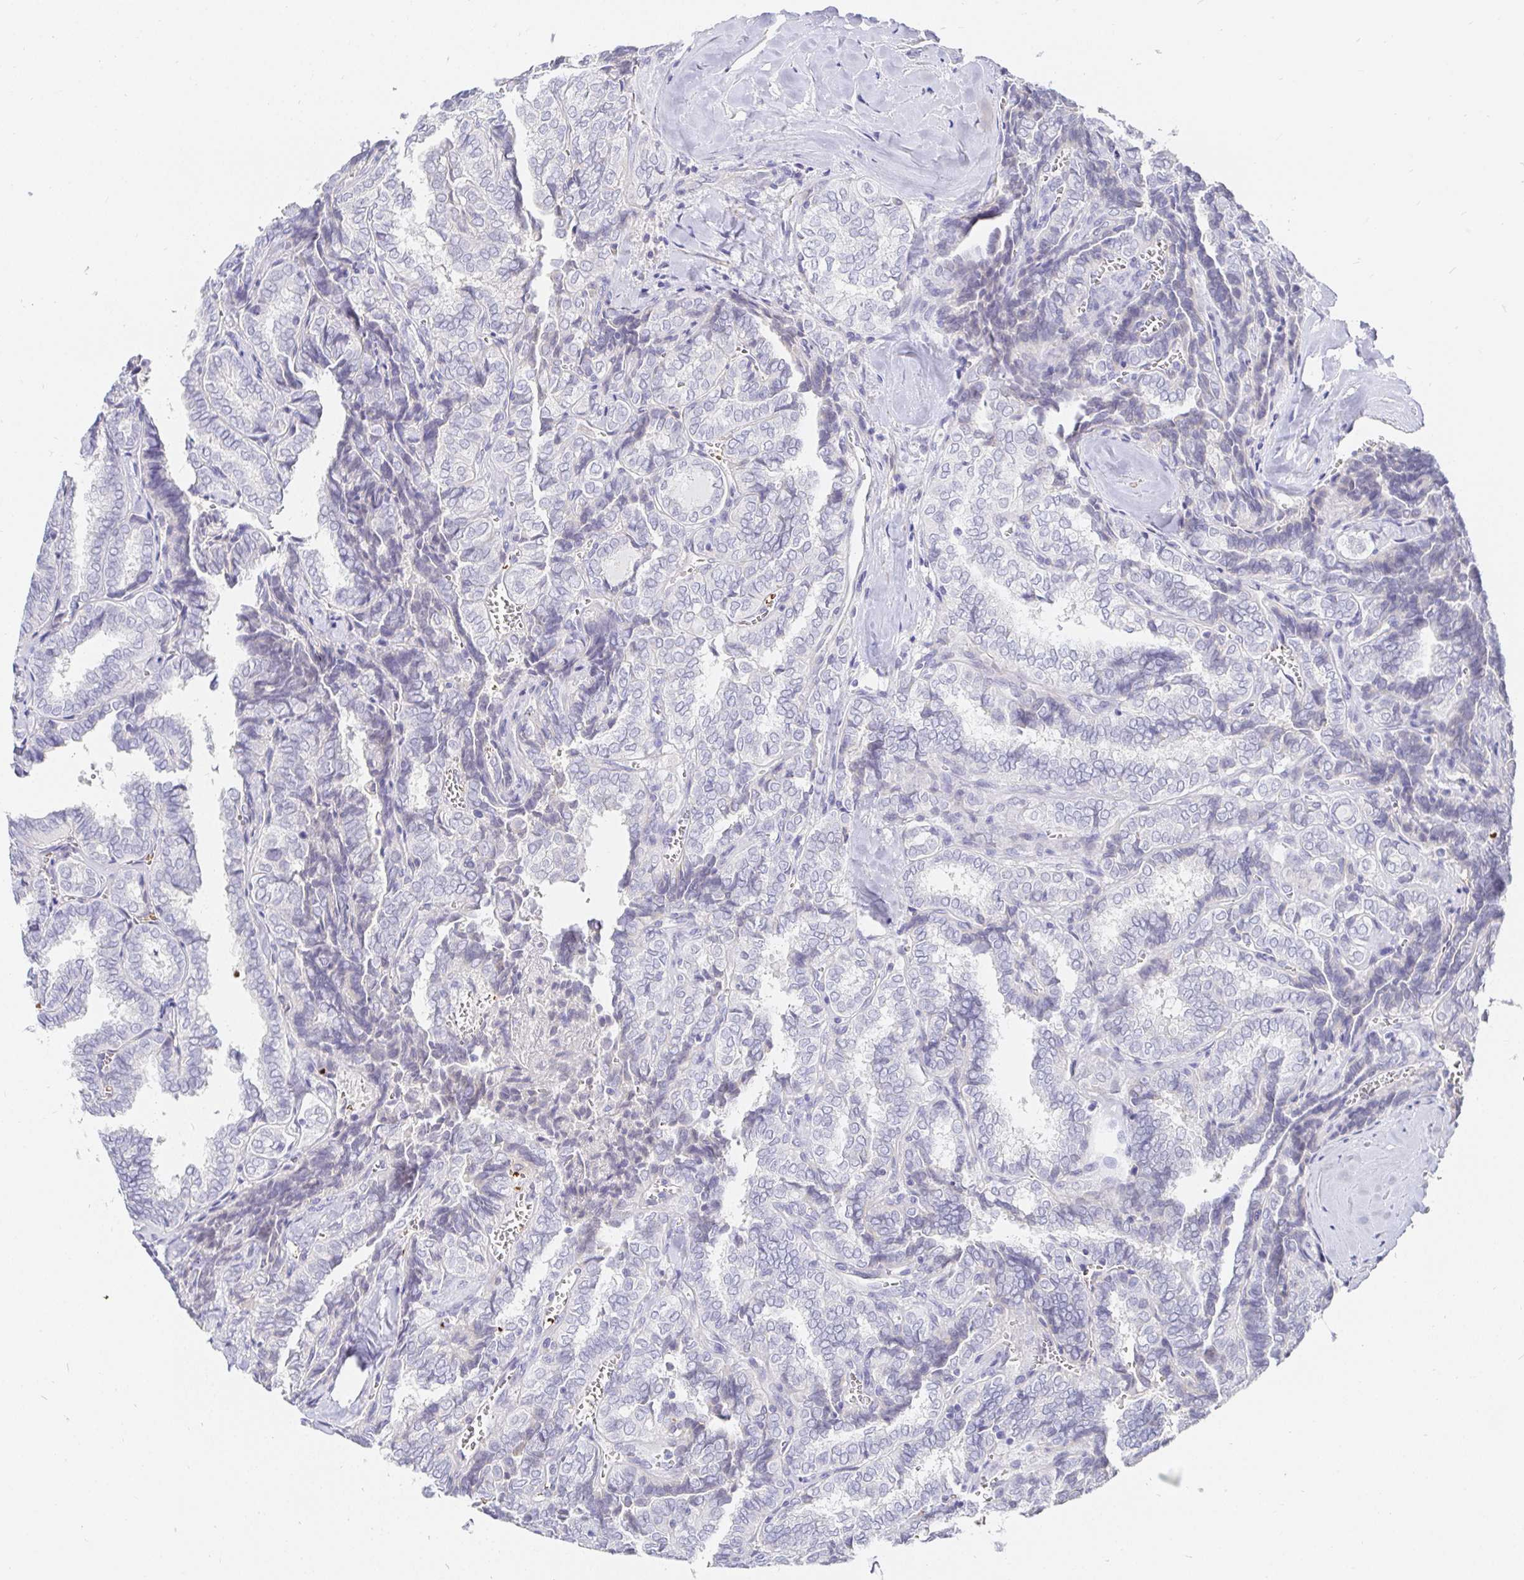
{"staining": {"intensity": "negative", "quantity": "none", "location": "none"}, "tissue": "thyroid cancer", "cell_type": "Tumor cells", "image_type": "cancer", "snomed": [{"axis": "morphology", "description": "Papillary adenocarcinoma, NOS"}, {"axis": "topography", "description": "Thyroid gland"}], "caption": "The immunohistochemistry image has no significant staining in tumor cells of papillary adenocarcinoma (thyroid) tissue. (Stains: DAB (3,3'-diaminobenzidine) IHC with hematoxylin counter stain, Microscopy: brightfield microscopy at high magnification).", "gene": "FGF21", "patient": {"sex": "female", "age": 30}}